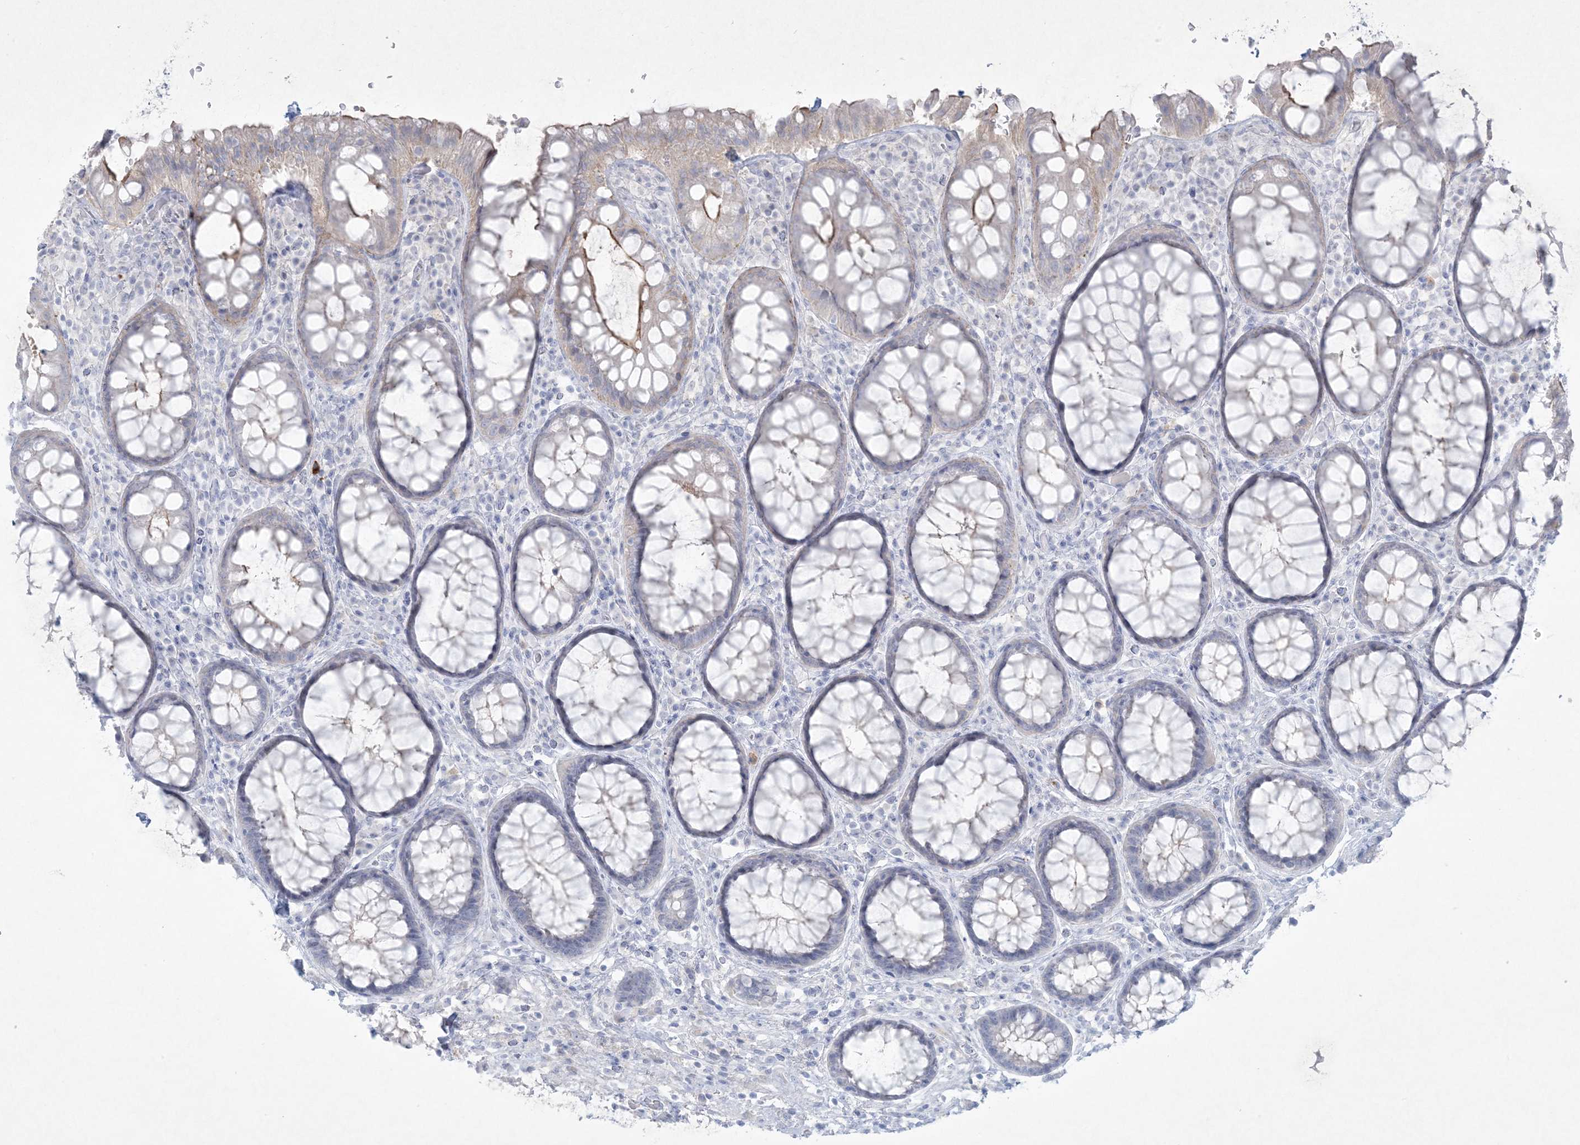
{"staining": {"intensity": "moderate", "quantity": "<25%", "location": "cytoplasmic/membranous"}, "tissue": "rectum", "cell_type": "Glandular cells", "image_type": "normal", "snomed": [{"axis": "morphology", "description": "Normal tissue, NOS"}, {"axis": "topography", "description": "Rectum"}], "caption": "Immunohistochemical staining of benign human rectum reveals <25% levels of moderate cytoplasmic/membranous protein expression in approximately <25% of glandular cells. The protein is shown in brown color, while the nuclei are stained blue.", "gene": "CCDC24", "patient": {"sex": "male", "age": 64}}